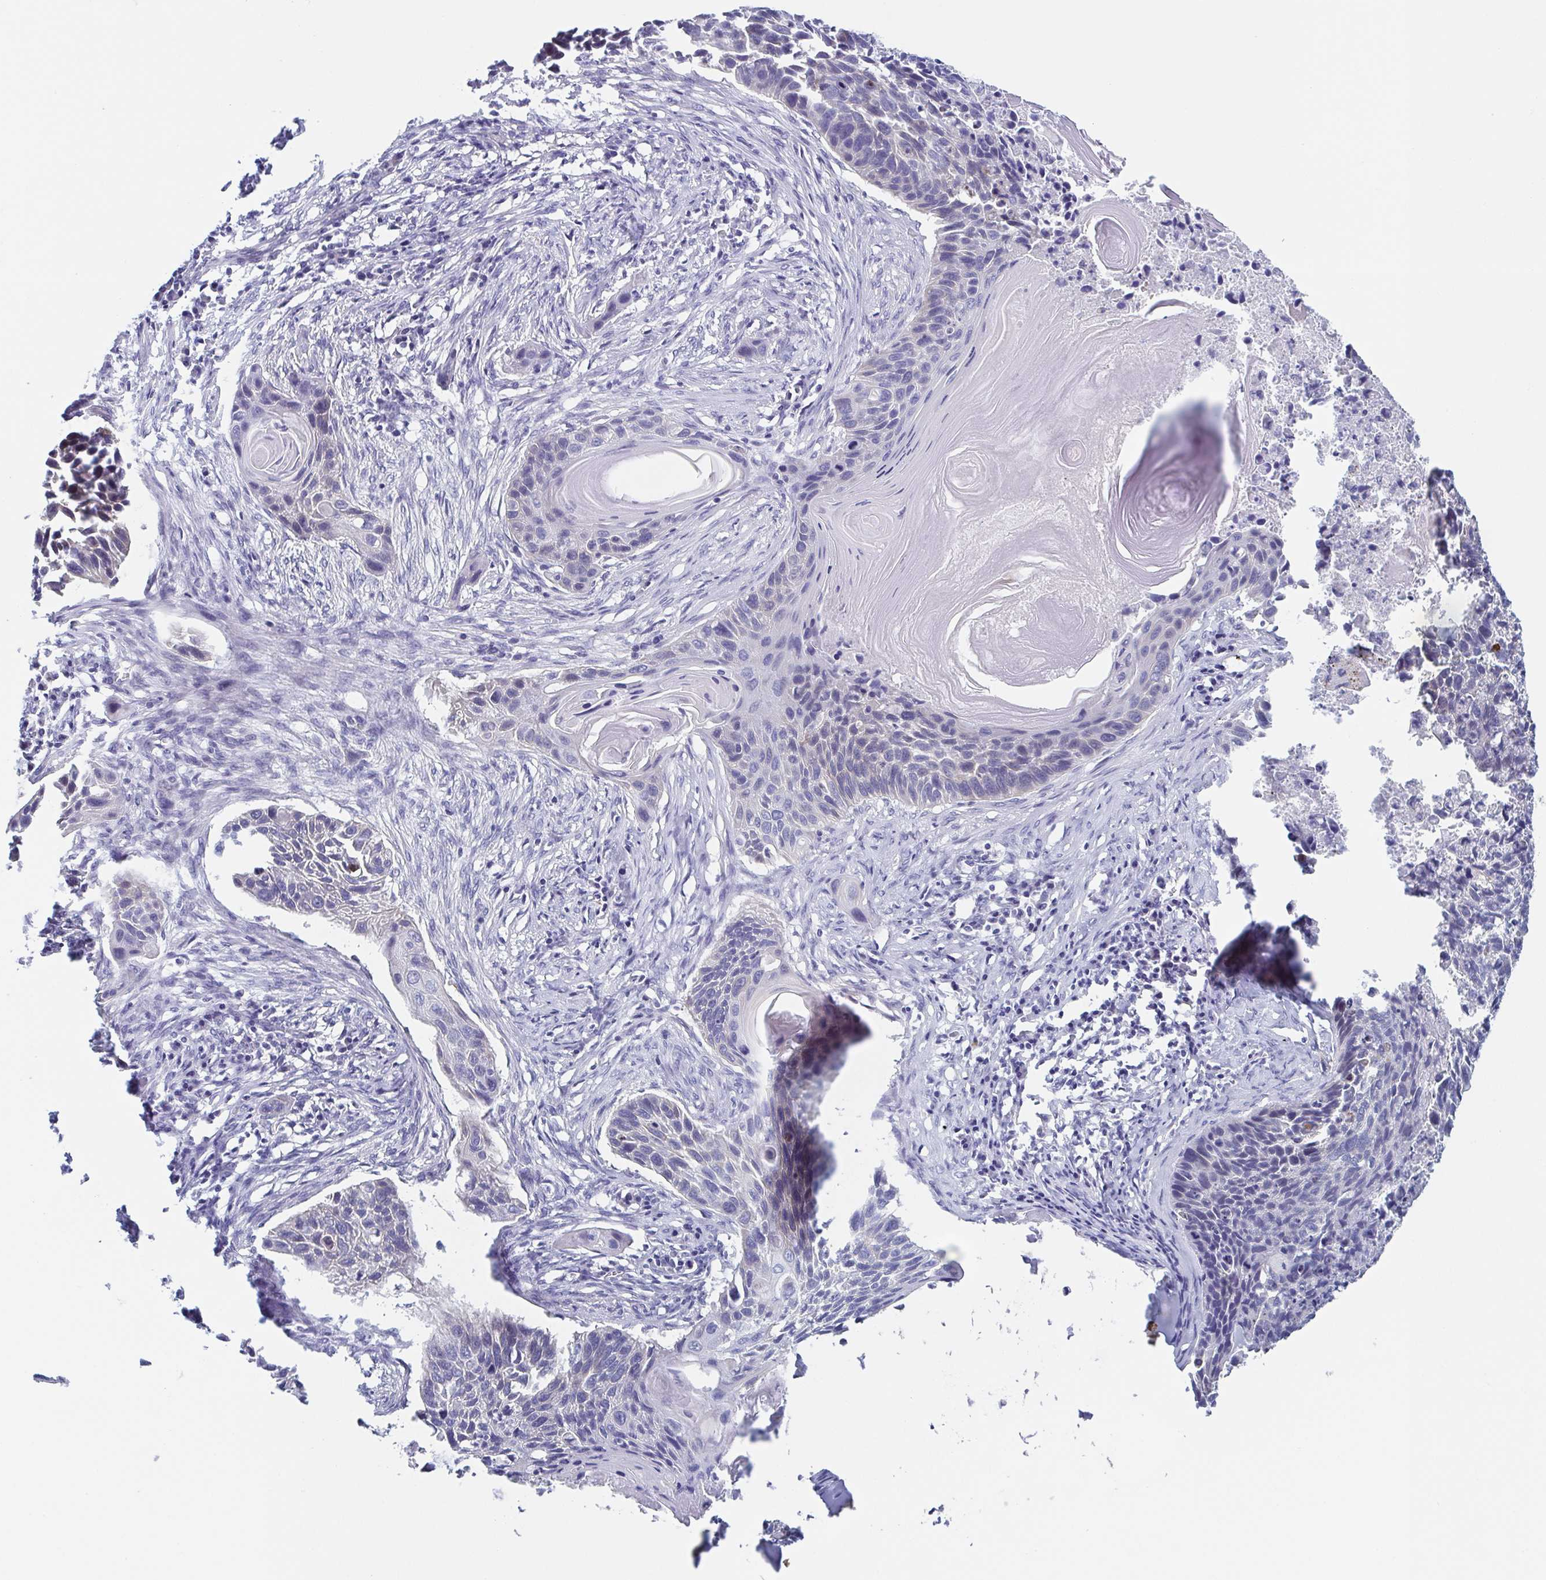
{"staining": {"intensity": "negative", "quantity": "none", "location": "none"}, "tissue": "lung cancer", "cell_type": "Tumor cells", "image_type": "cancer", "snomed": [{"axis": "morphology", "description": "Squamous cell carcinoma, NOS"}, {"axis": "topography", "description": "Lung"}], "caption": "DAB immunohistochemical staining of lung cancer reveals no significant staining in tumor cells. (Immunohistochemistry (ihc), brightfield microscopy, high magnification).", "gene": "HTR2A", "patient": {"sex": "male", "age": 78}}